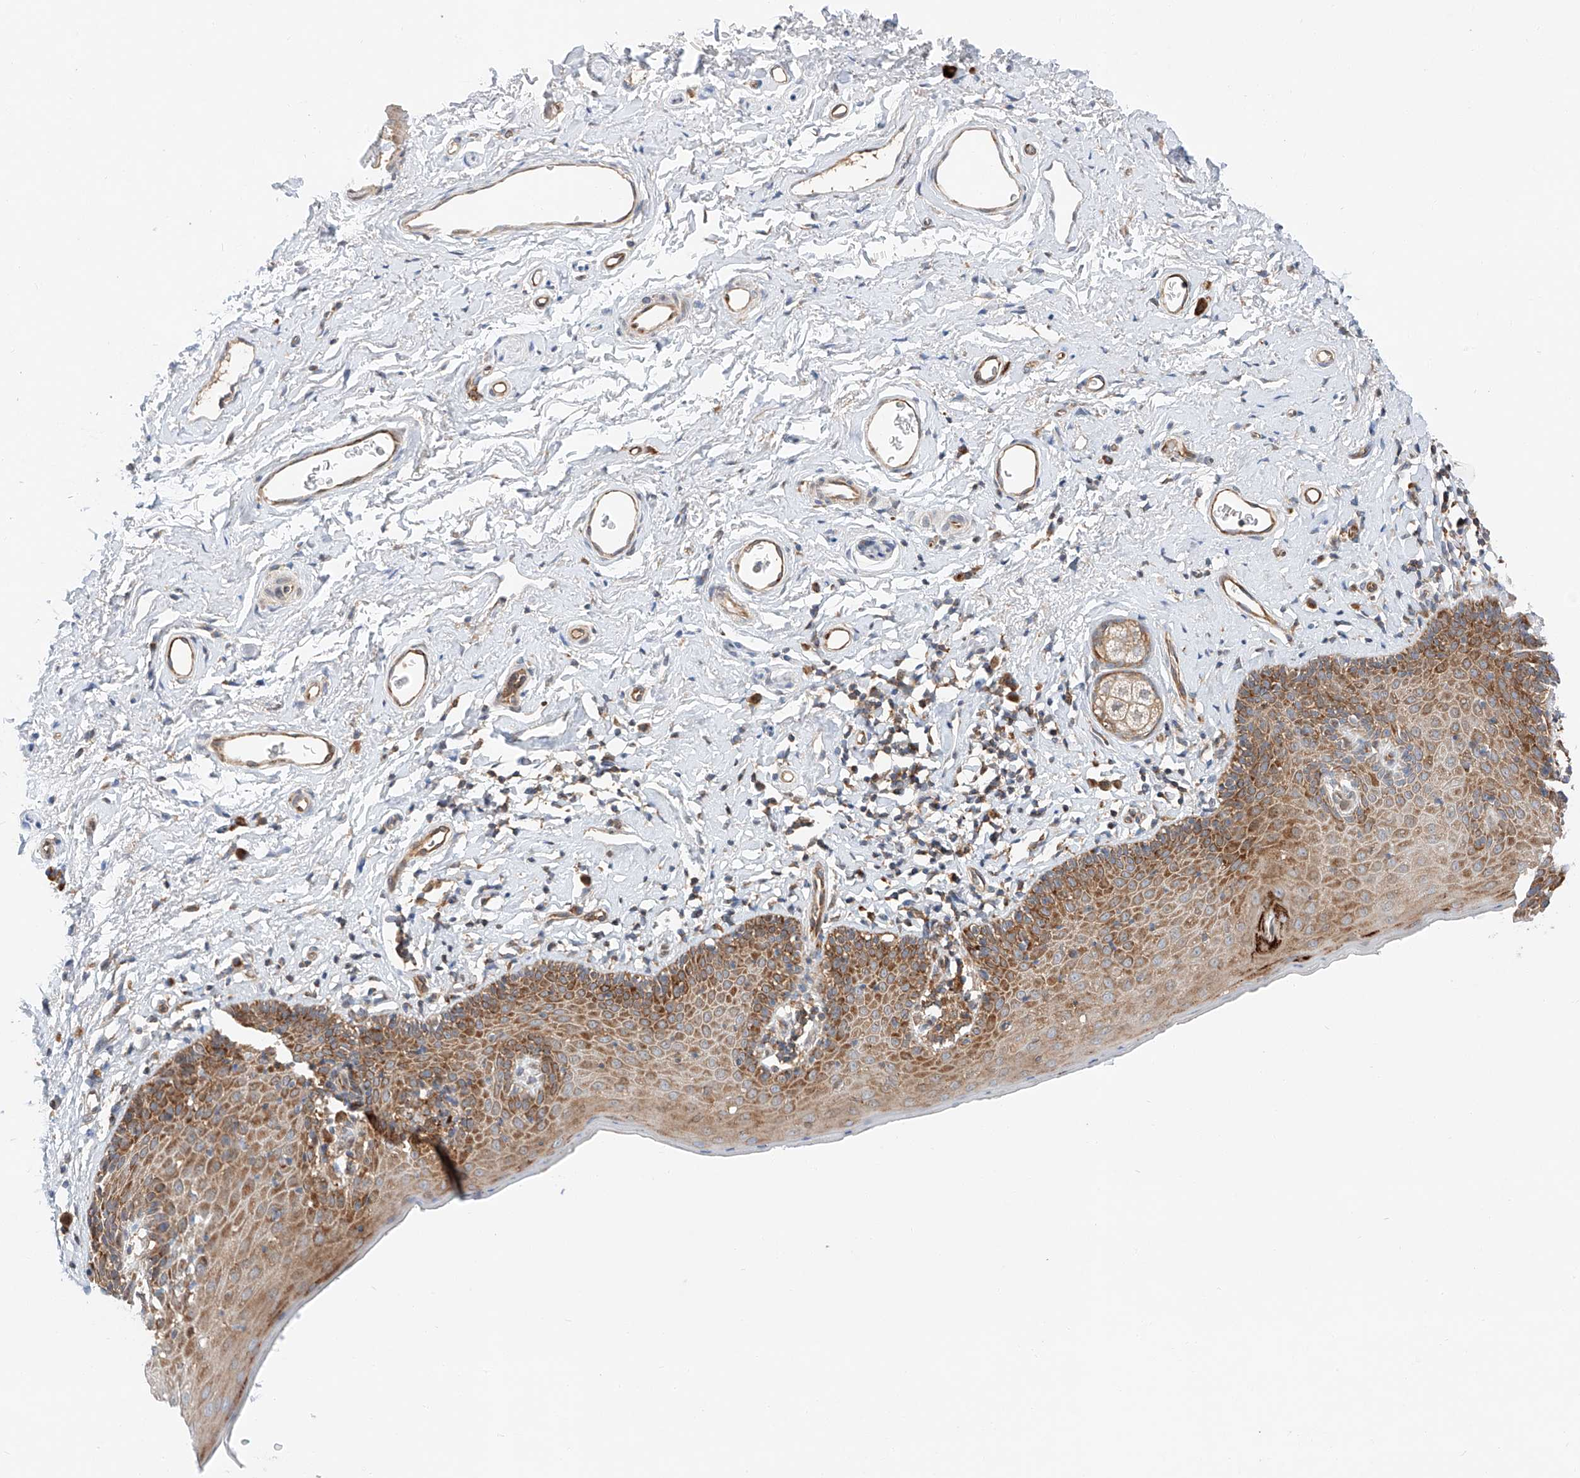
{"staining": {"intensity": "strong", "quantity": ">75%", "location": "cytoplasmic/membranous"}, "tissue": "skin", "cell_type": "Epidermal cells", "image_type": "normal", "snomed": [{"axis": "morphology", "description": "Normal tissue, NOS"}, {"axis": "topography", "description": "Vulva"}], "caption": "Skin was stained to show a protein in brown. There is high levels of strong cytoplasmic/membranous expression in approximately >75% of epidermal cells. Ihc stains the protein of interest in brown and the nuclei are stained blue.", "gene": "RUSC1", "patient": {"sex": "female", "age": 66}}